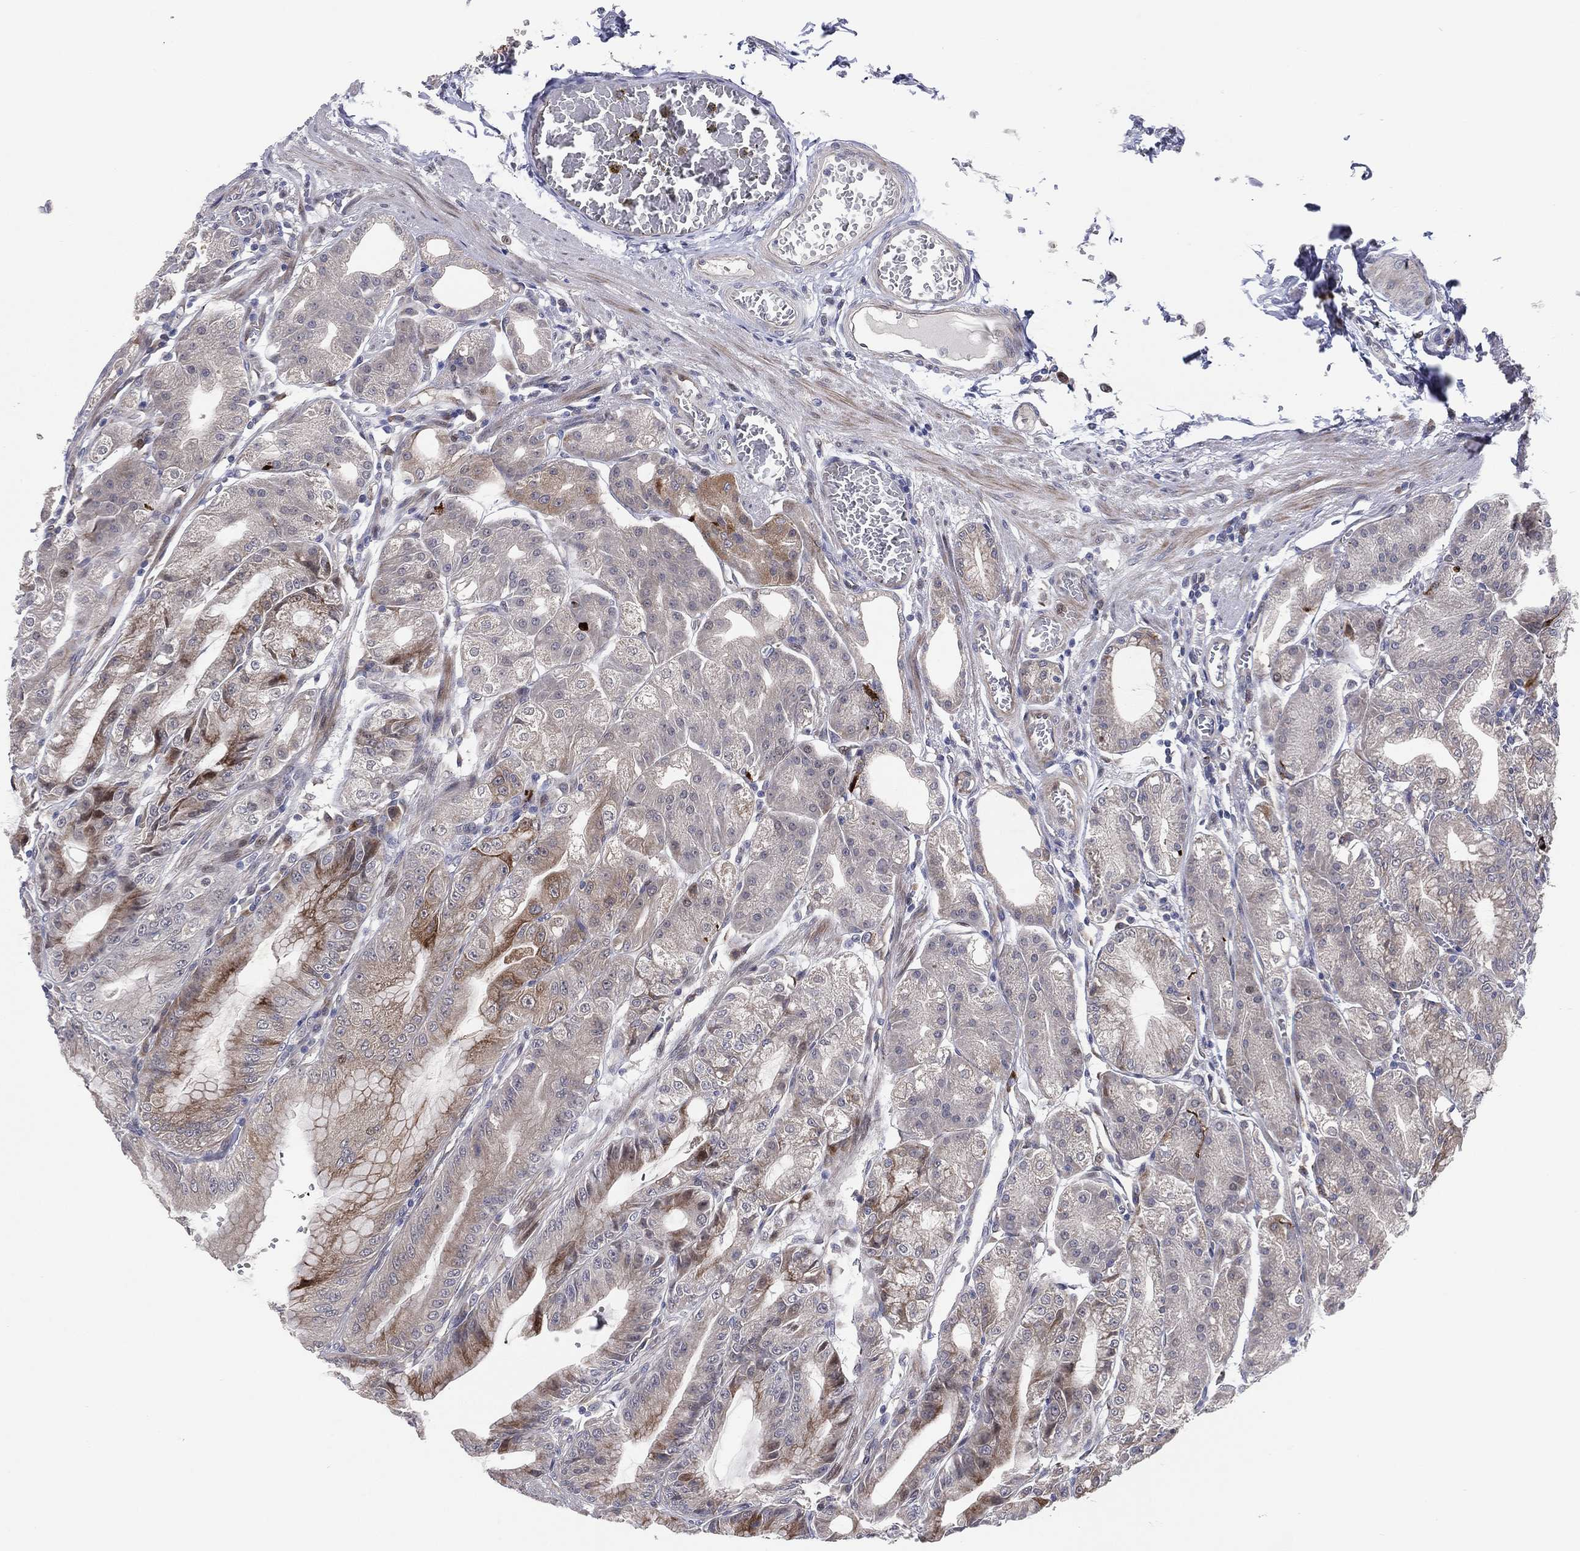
{"staining": {"intensity": "moderate", "quantity": "<25%", "location": "cytoplasmic/membranous"}, "tissue": "stomach", "cell_type": "Glandular cells", "image_type": "normal", "snomed": [{"axis": "morphology", "description": "Normal tissue, NOS"}, {"axis": "topography", "description": "Stomach"}], "caption": "Protein staining of unremarkable stomach displays moderate cytoplasmic/membranous expression in about <25% of glandular cells.", "gene": "UTP14A", "patient": {"sex": "male", "age": 71}}